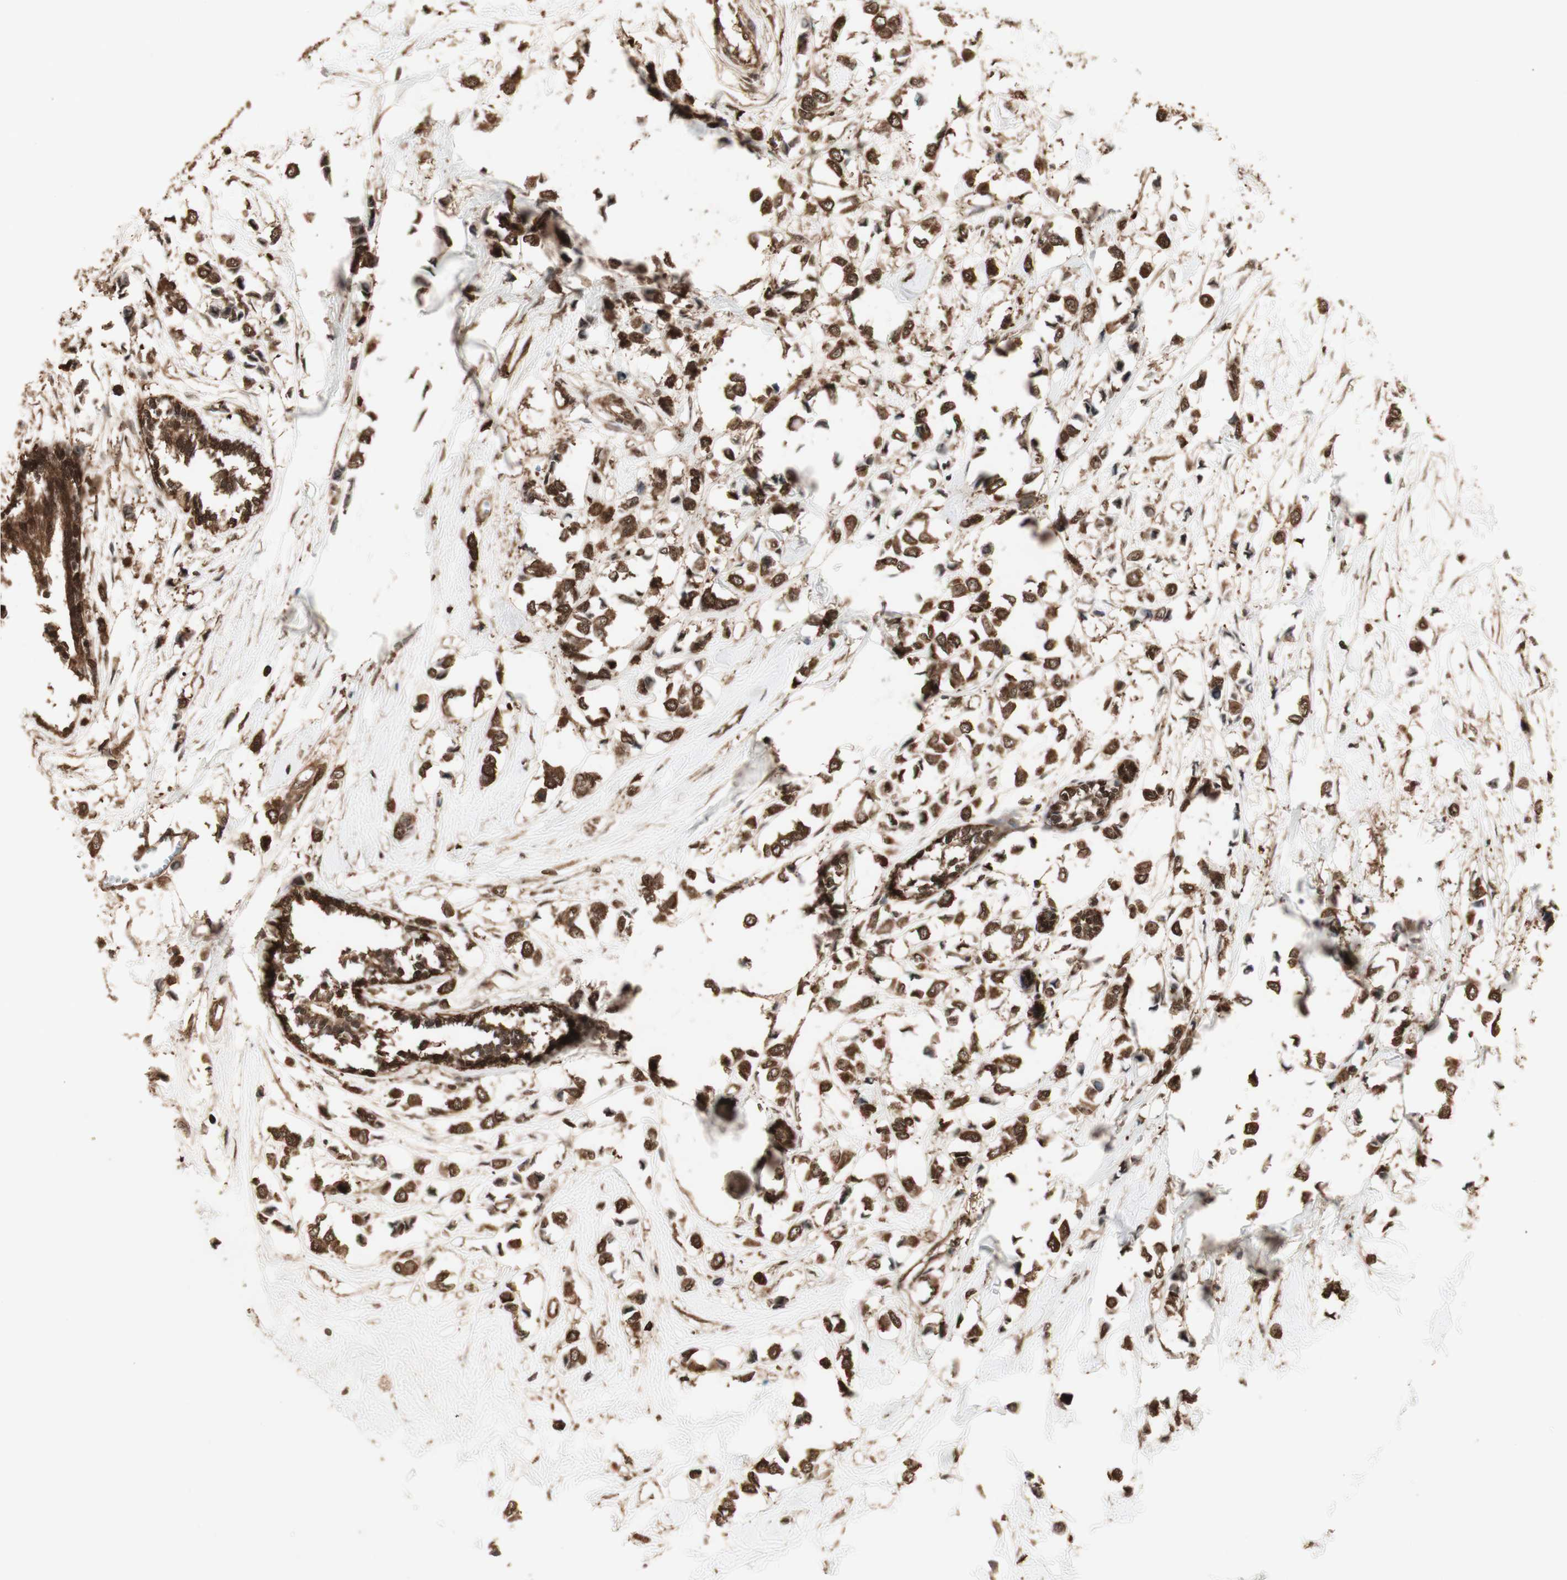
{"staining": {"intensity": "strong", "quantity": ">75%", "location": "cytoplasmic/membranous,nuclear"}, "tissue": "breast cancer", "cell_type": "Tumor cells", "image_type": "cancer", "snomed": [{"axis": "morphology", "description": "Lobular carcinoma"}, {"axis": "topography", "description": "Breast"}], "caption": "Protein staining displays strong cytoplasmic/membranous and nuclear expression in approximately >75% of tumor cells in breast lobular carcinoma. (DAB IHC, brown staining for protein, blue staining for nuclei).", "gene": "YWHAB", "patient": {"sex": "female", "age": 51}}